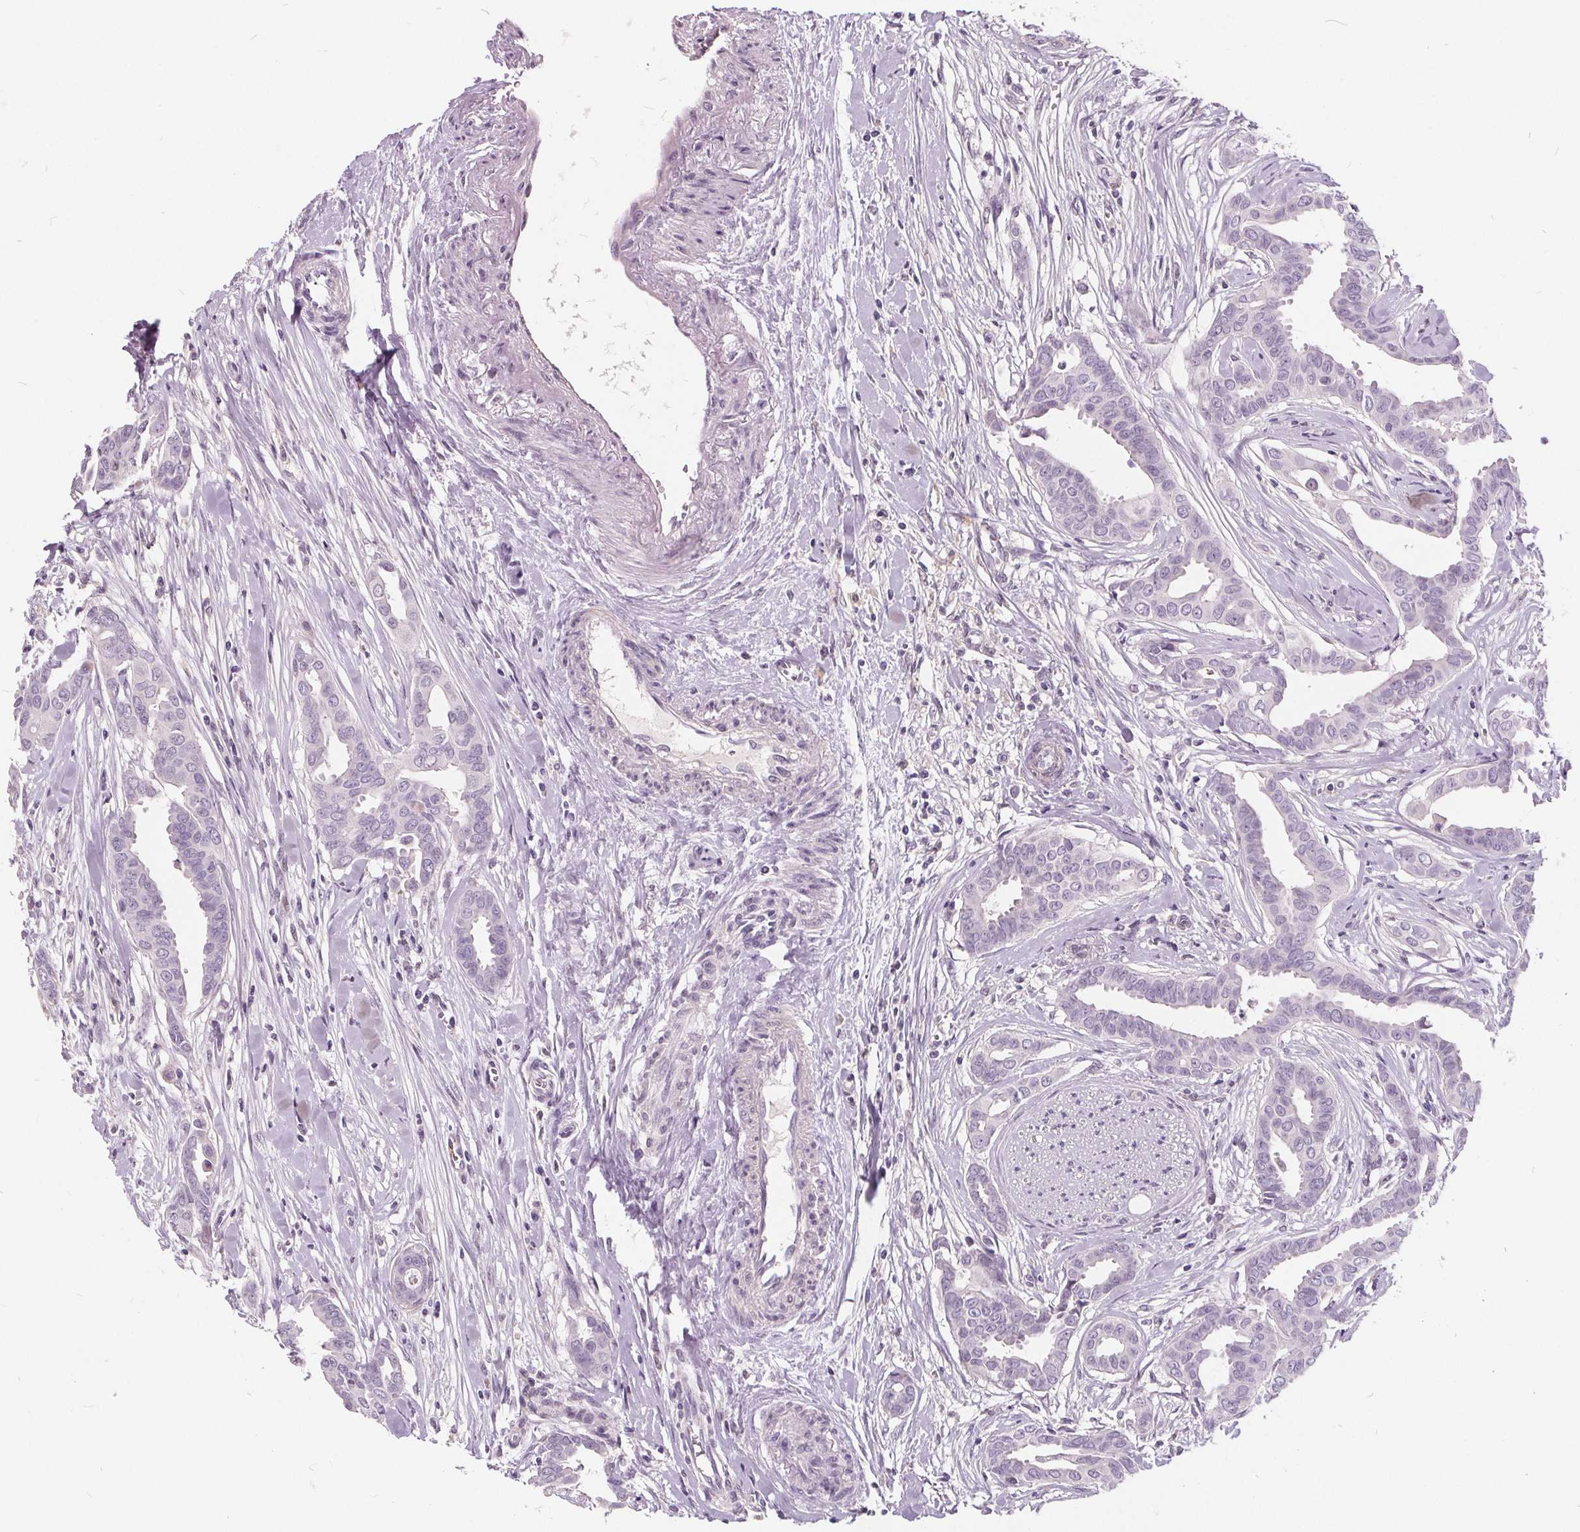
{"staining": {"intensity": "negative", "quantity": "none", "location": "none"}, "tissue": "breast cancer", "cell_type": "Tumor cells", "image_type": "cancer", "snomed": [{"axis": "morphology", "description": "Duct carcinoma"}, {"axis": "topography", "description": "Breast"}], "caption": "Tumor cells show no significant protein staining in breast cancer (intraductal carcinoma).", "gene": "HAAO", "patient": {"sex": "female", "age": 45}}